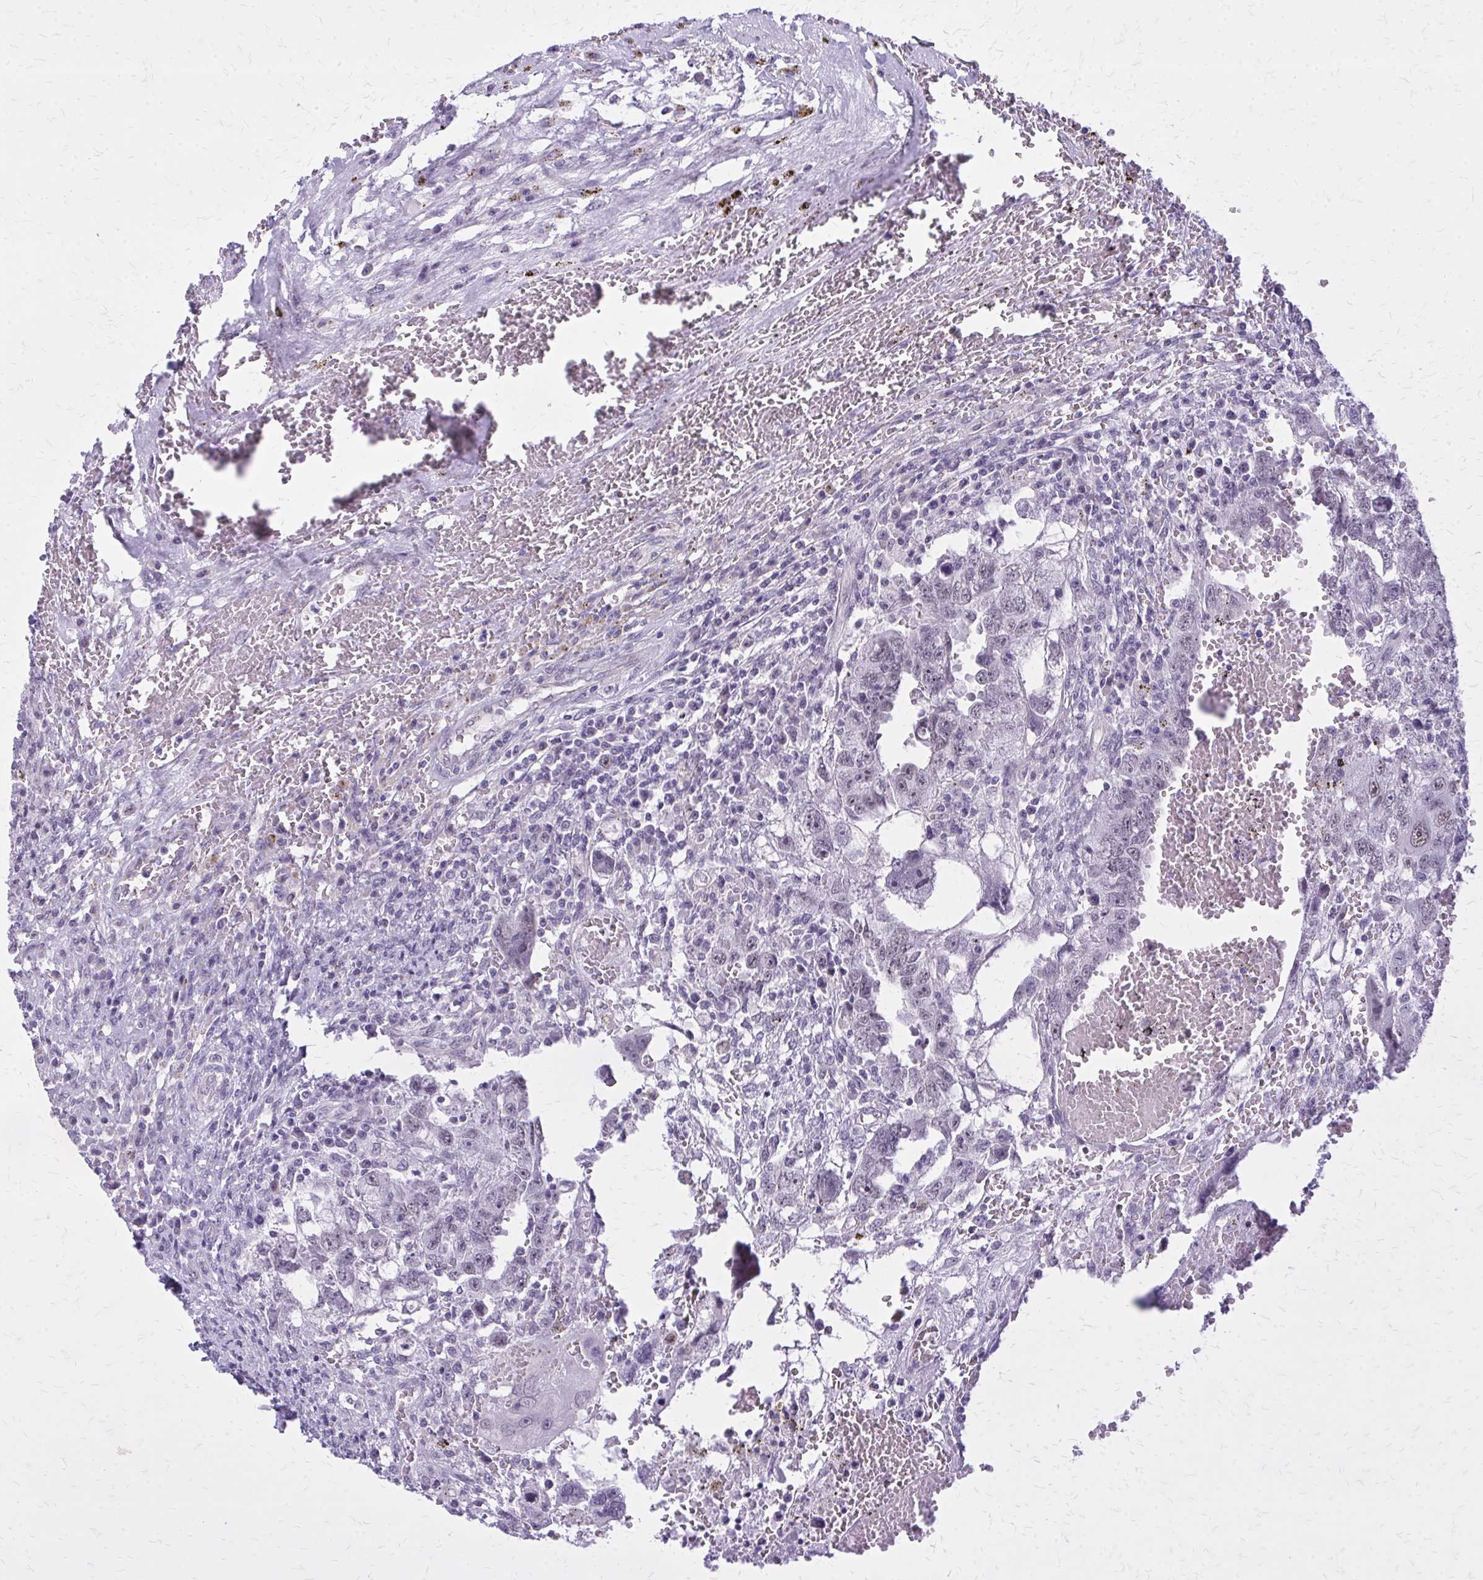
{"staining": {"intensity": "weak", "quantity": "25%-75%", "location": "nuclear"}, "tissue": "testis cancer", "cell_type": "Tumor cells", "image_type": "cancer", "snomed": [{"axis": "morphology", "description": "Carcinoma, Embryonal, NOS"}, {"axis": "topography", "description": "Testis"}], "caption": "This is an image of immunohistochemistry (IHC) staining of embryonal carcinoma (testis), which shows weak expression in the nuclear of tumor cells.", "gene": "PLCB1", "patient": {"sex": "male", "age": 26}}